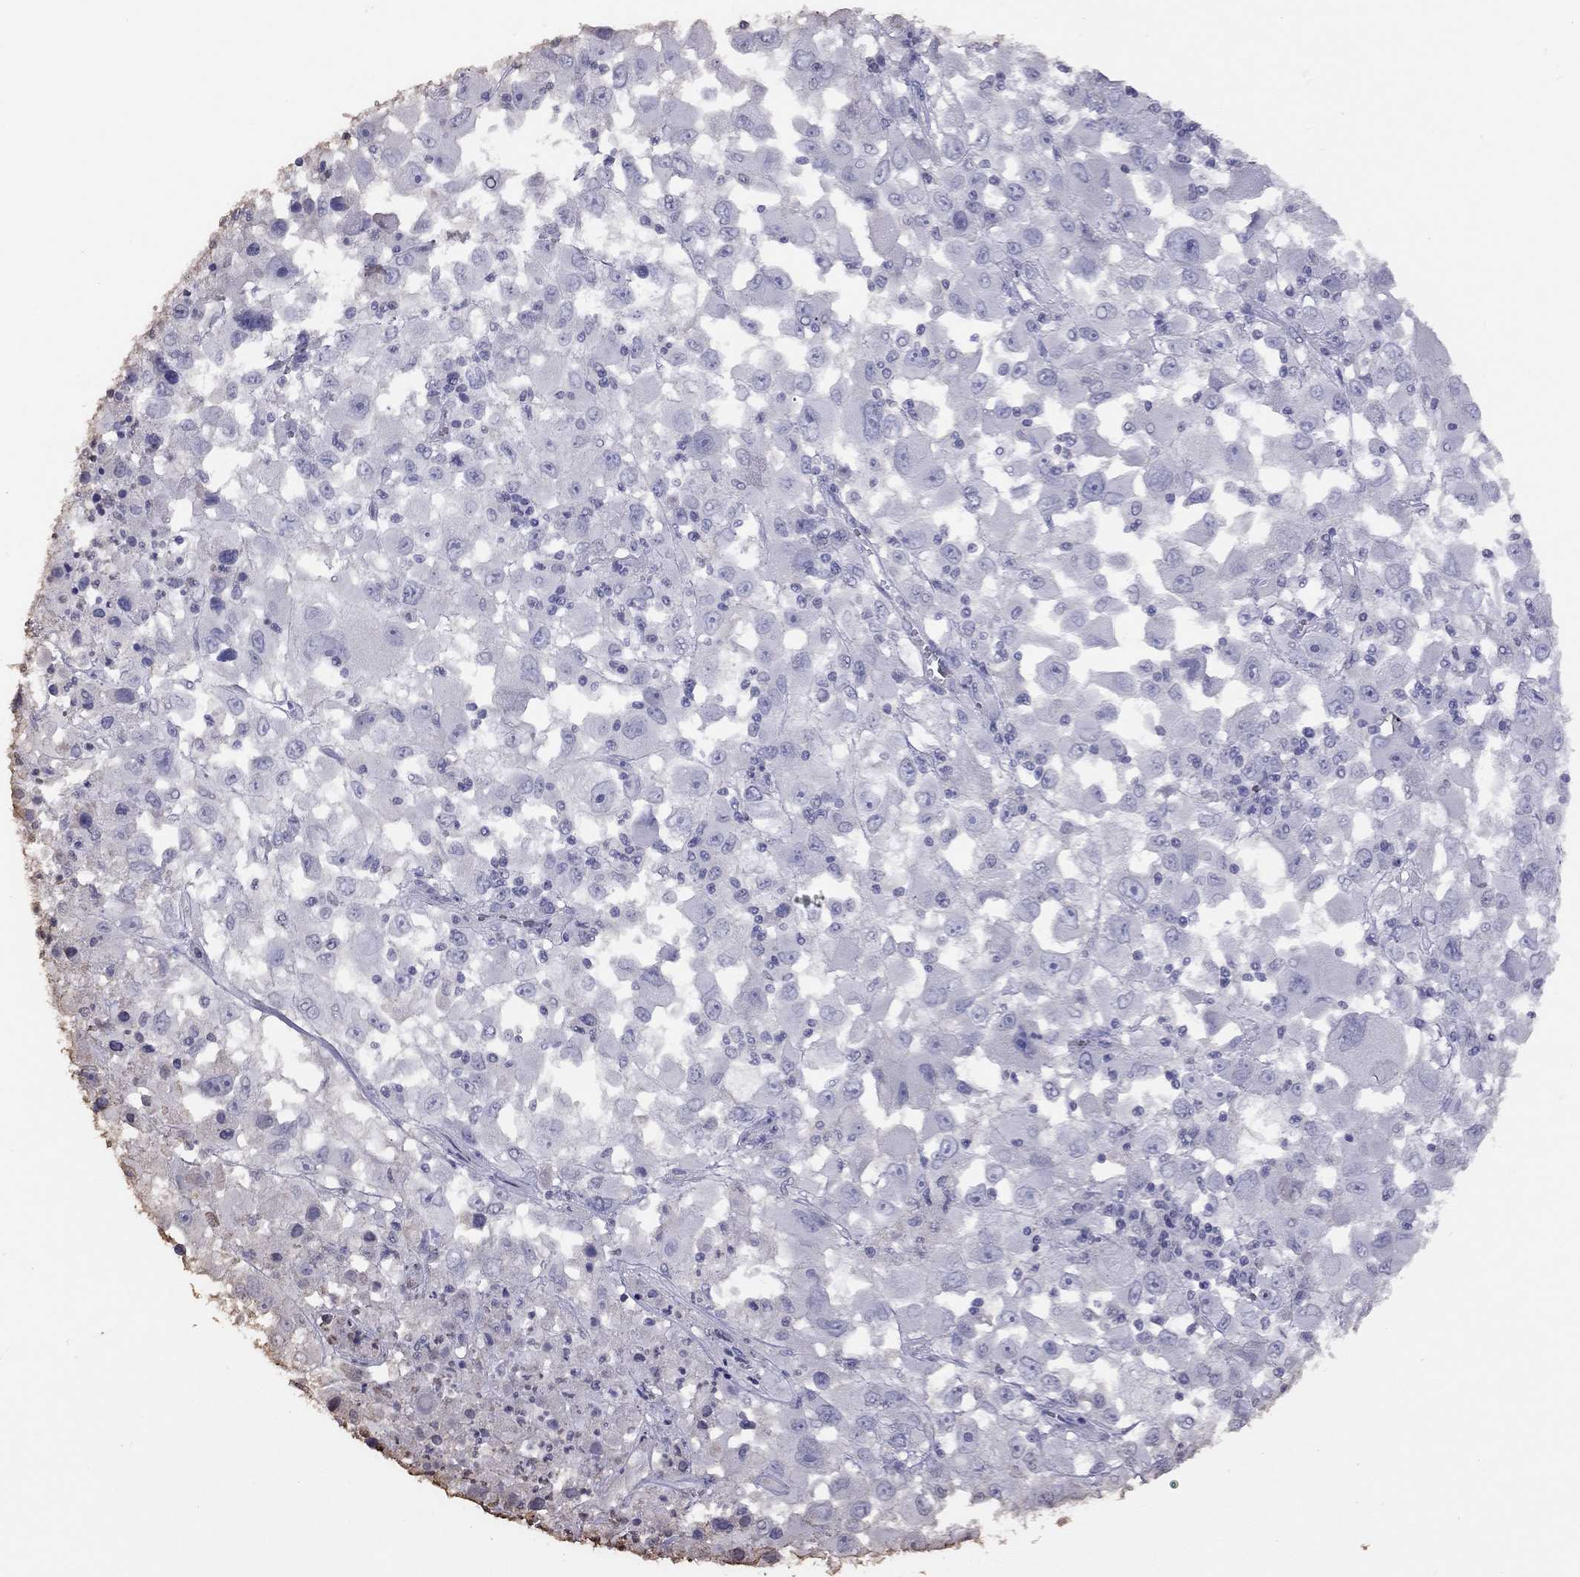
{"staining": {"intensity": "negative", "quantity": "none", "location": "none"}, "tissue": "melanoma", "cell_type": "Tumor cells", "image_type": "cancer", "snomed": [{"axis": "morphology", "description": "Malignant melanoma, Metastatic site"}, {"axis": "topography", "description": "Soft tissue"}], "caption": "Histopathology image shows no significant protein expression in tumor cells of melanoma. (DAB (3,3'-diaminobenzidine) immunohistochemistry visualized using brightfield microscopy, high magnification).", "gene": "SUN3", "patient": {"sex": "male", "age": 50}}